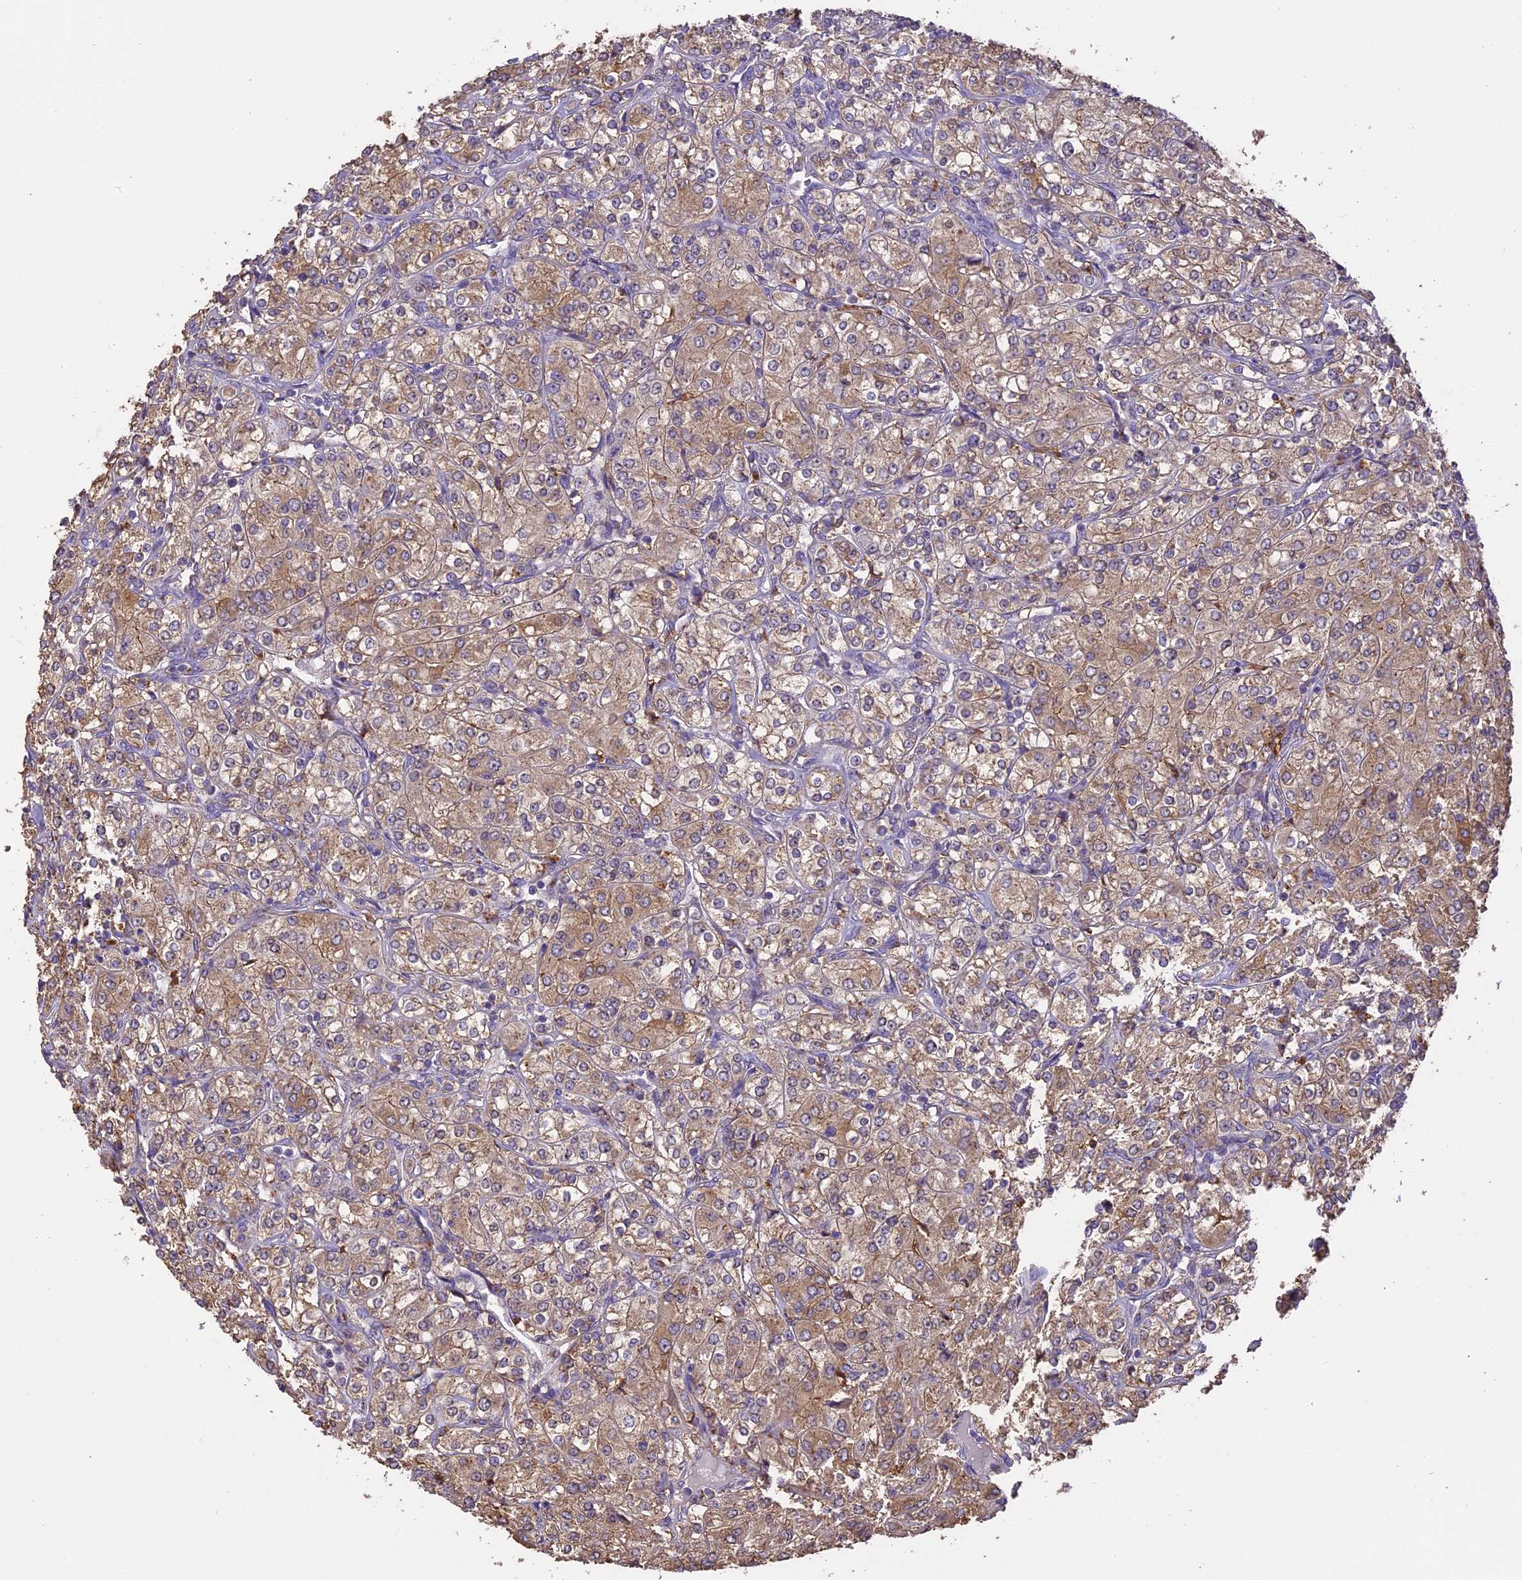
{"staining": {"intensity": "moderate", "quantity": ">75%", "location": "cytoplasmic/membranous"}, "tissue": "renal cancer", "cell_type": "Tumor cells", "image_type": "cancer", "snomed": [{"axis": "morphology", "description": "Adenocarcinoma, NOS"}, {"axis": "topography", "description": "Kidney"}], "caption": "This histopathology image reveals IHC staining of human renal adenocarcinoma, with medium moderate cytoplasmic/membranous positivity in approximately >75% of tumor cells.", "gene": "ARHGAP19", "patient": {"sex": "male", "age": 77}}